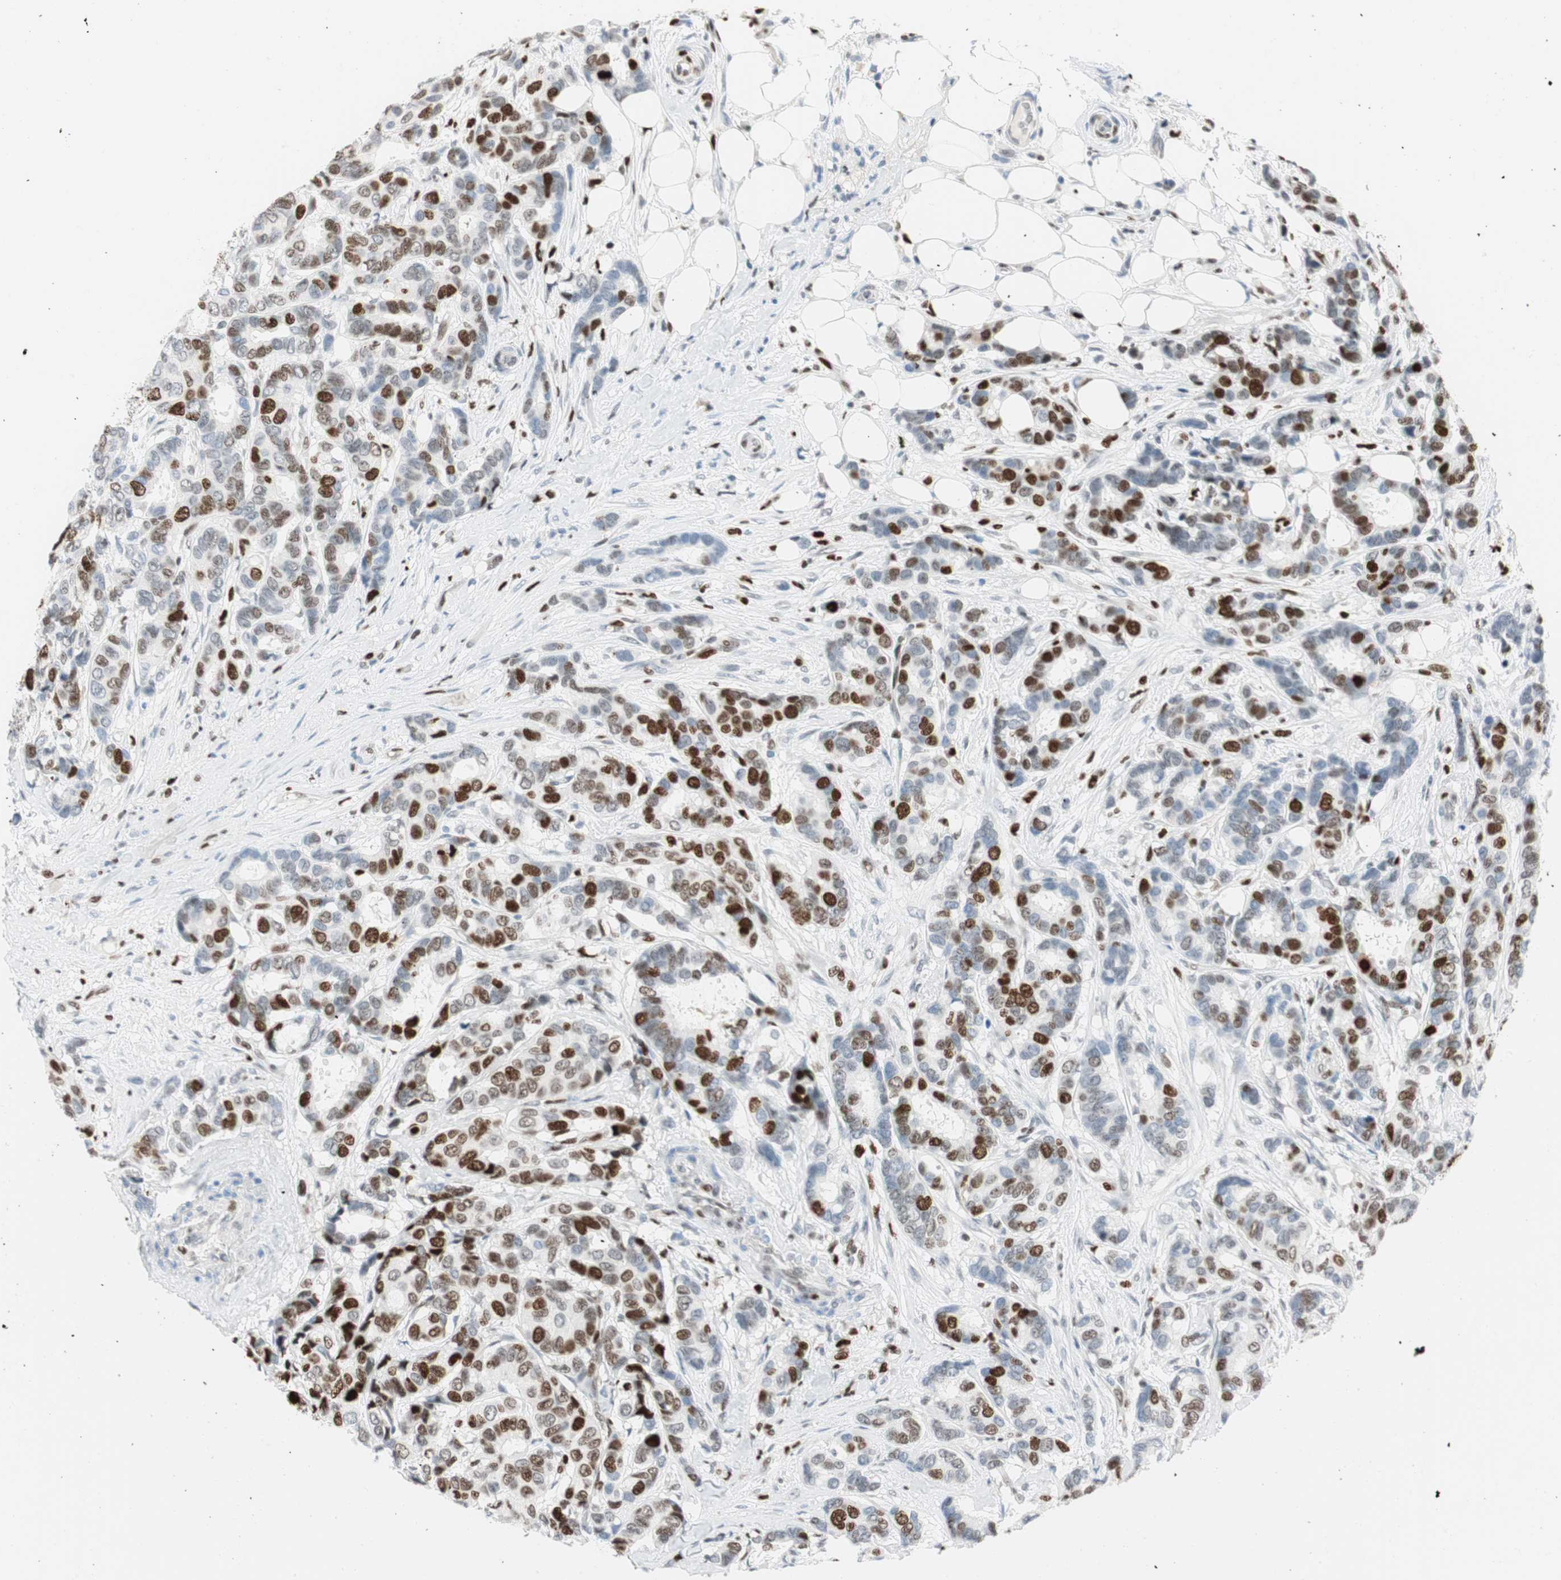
{"staining": {"intensity": "strong", "quantity": "25%-75%", "location": "nuclear"}, "tissue": "breast cancer", "cell_type": "Tumor cells", "image_type": "cancer", "snomed": [{"axis": "morphology", "description": "Duct carcinoma"}, {"axis": "topography", "description": "Breast"}], "caption": "This is an image of IHC staining of intraductal carcinoma (breast), which shows strong positivity in the nuclear of tumor cells.", "gene": "EZH2", "patient": {"sex": "female", "age": 87}}